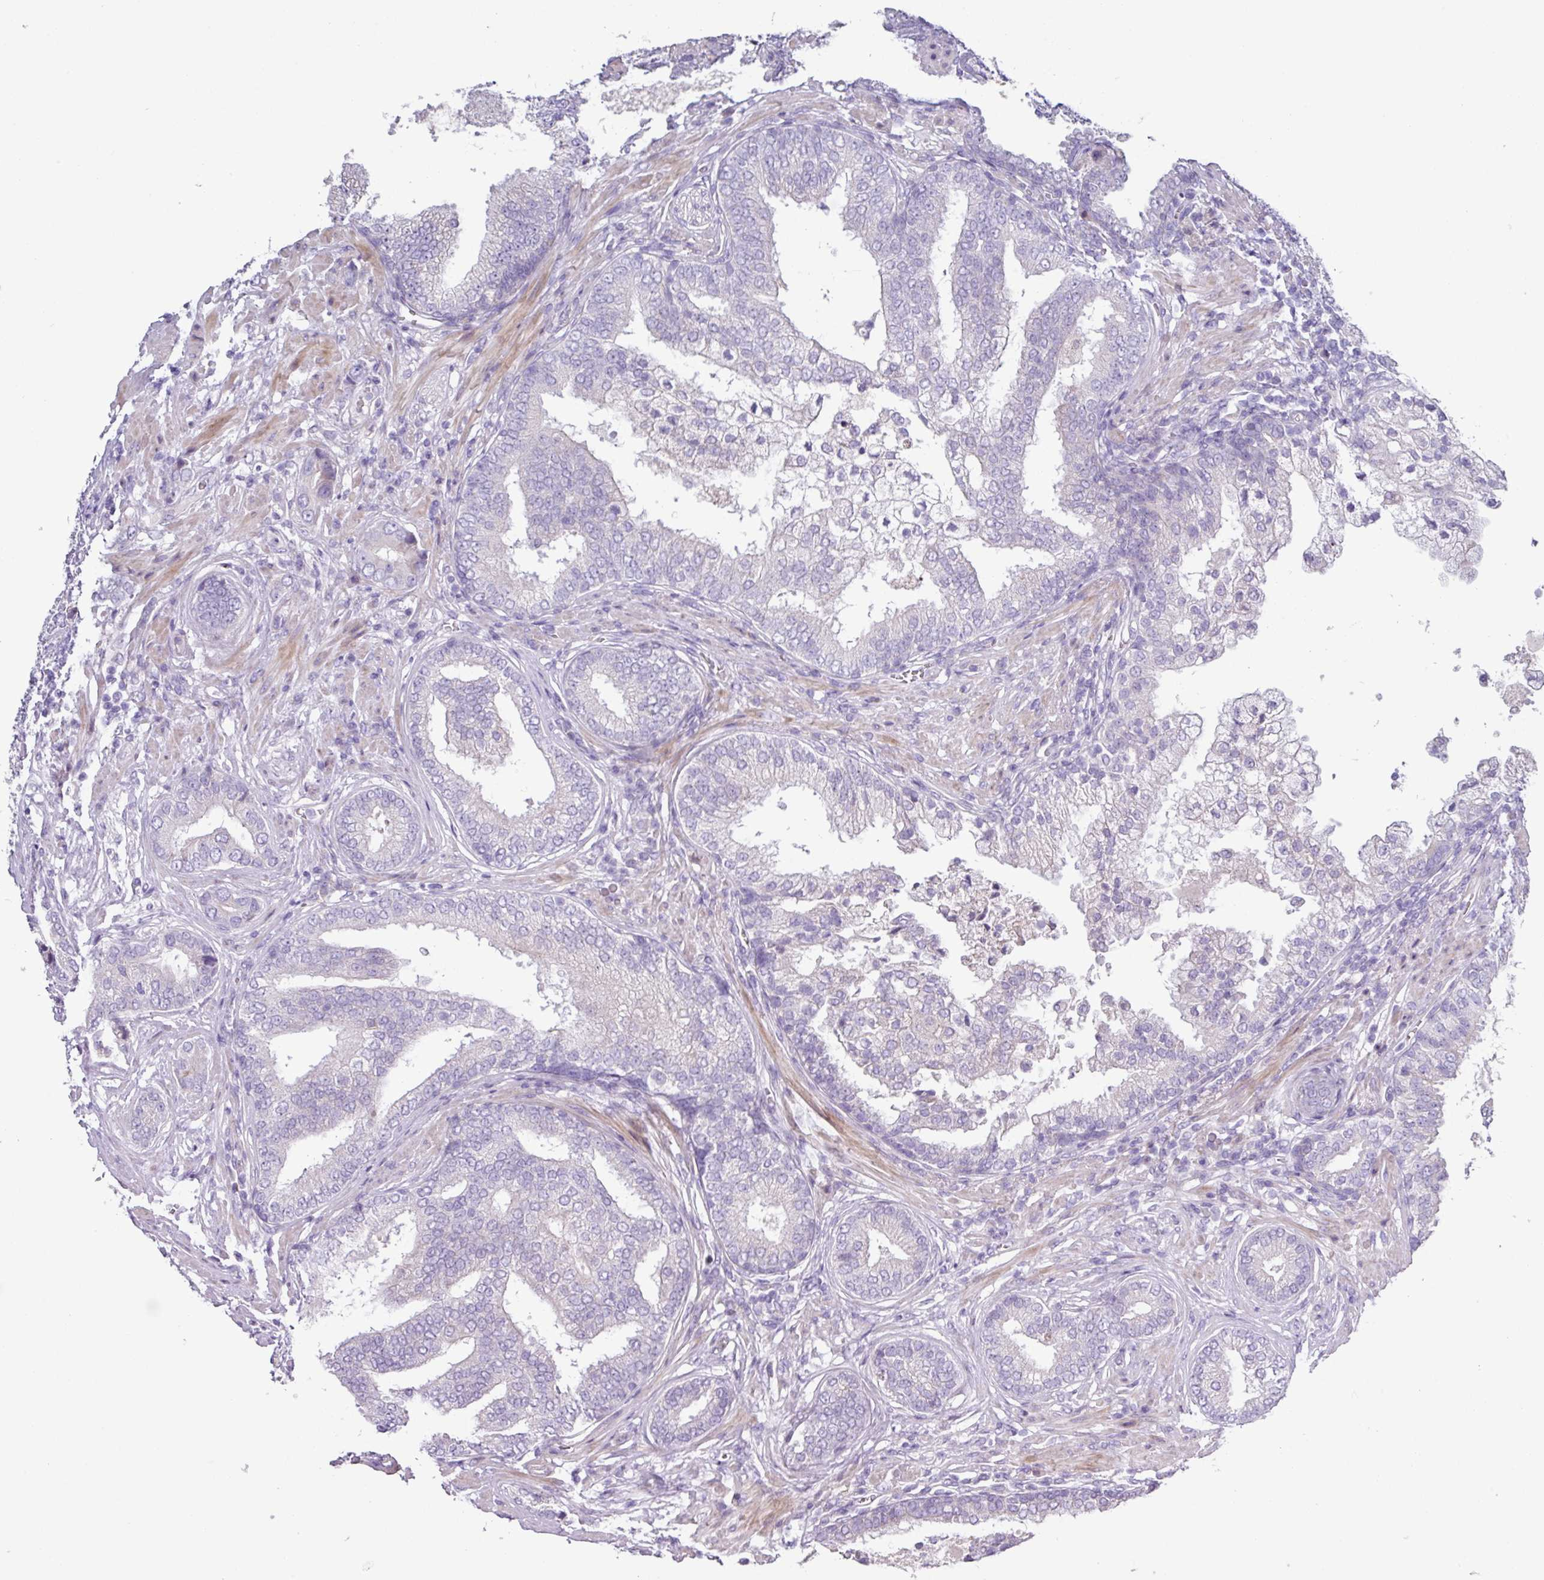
{"staining": {"intensity": "negative", "quantity": "none", "location": "none"}, "tissue": "prostate cancer", "cell_type": "Tumor cells", "image_type": "cancer", "snomed": [{"axis": "morphology", "description": "Adenocarcinoma, High grade"}, {"axis": "topography", "description": "Prostate"}], "caption": "The IHC photomicrograph has no significant staining in tumor cells of prostate adenocarcinoma (high-grade) tissue.", "gene": "RGS16", "patient": {"sex": "male", "age": 55}}